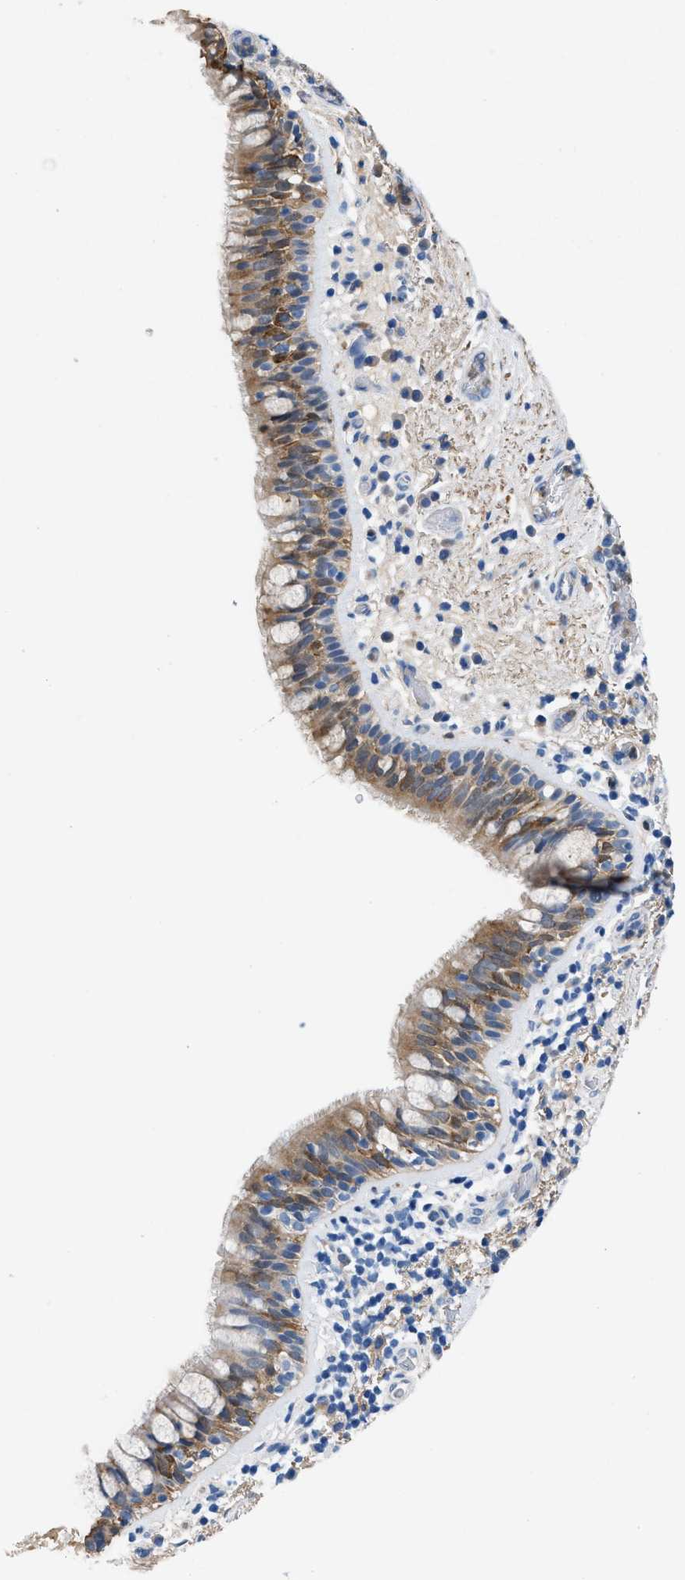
{"staining": {"intensity": "moderate", "quantity": "25%-75%", "location": "cytoplasmic/membranous"}, "tissue": "bronchus", "cell_type": "Respiratory epithelial cells", "image_type": "normal", "snomed": [{"axis": "morphology", "description": "Normal tissue, NOS"}, {"axis": "morphology", "description": "Inflammation, NOS"}, {"axis": "topography", "description": "Cartilage tissue"}, {"axis": "topography", "description": "Bronchus"}], "caption": "The immunohistochemical stain highlights moderate cytoplasmic/membranous staining in respiratory epithelial cells of unremarkable bronchus. The staining is performed using DAB brown chromogen to label protein expression. The nuclei are counter-stained blue using hematoxylin.", "gene": "FADS6", "patient": {"sex": "male", "age": 77}}